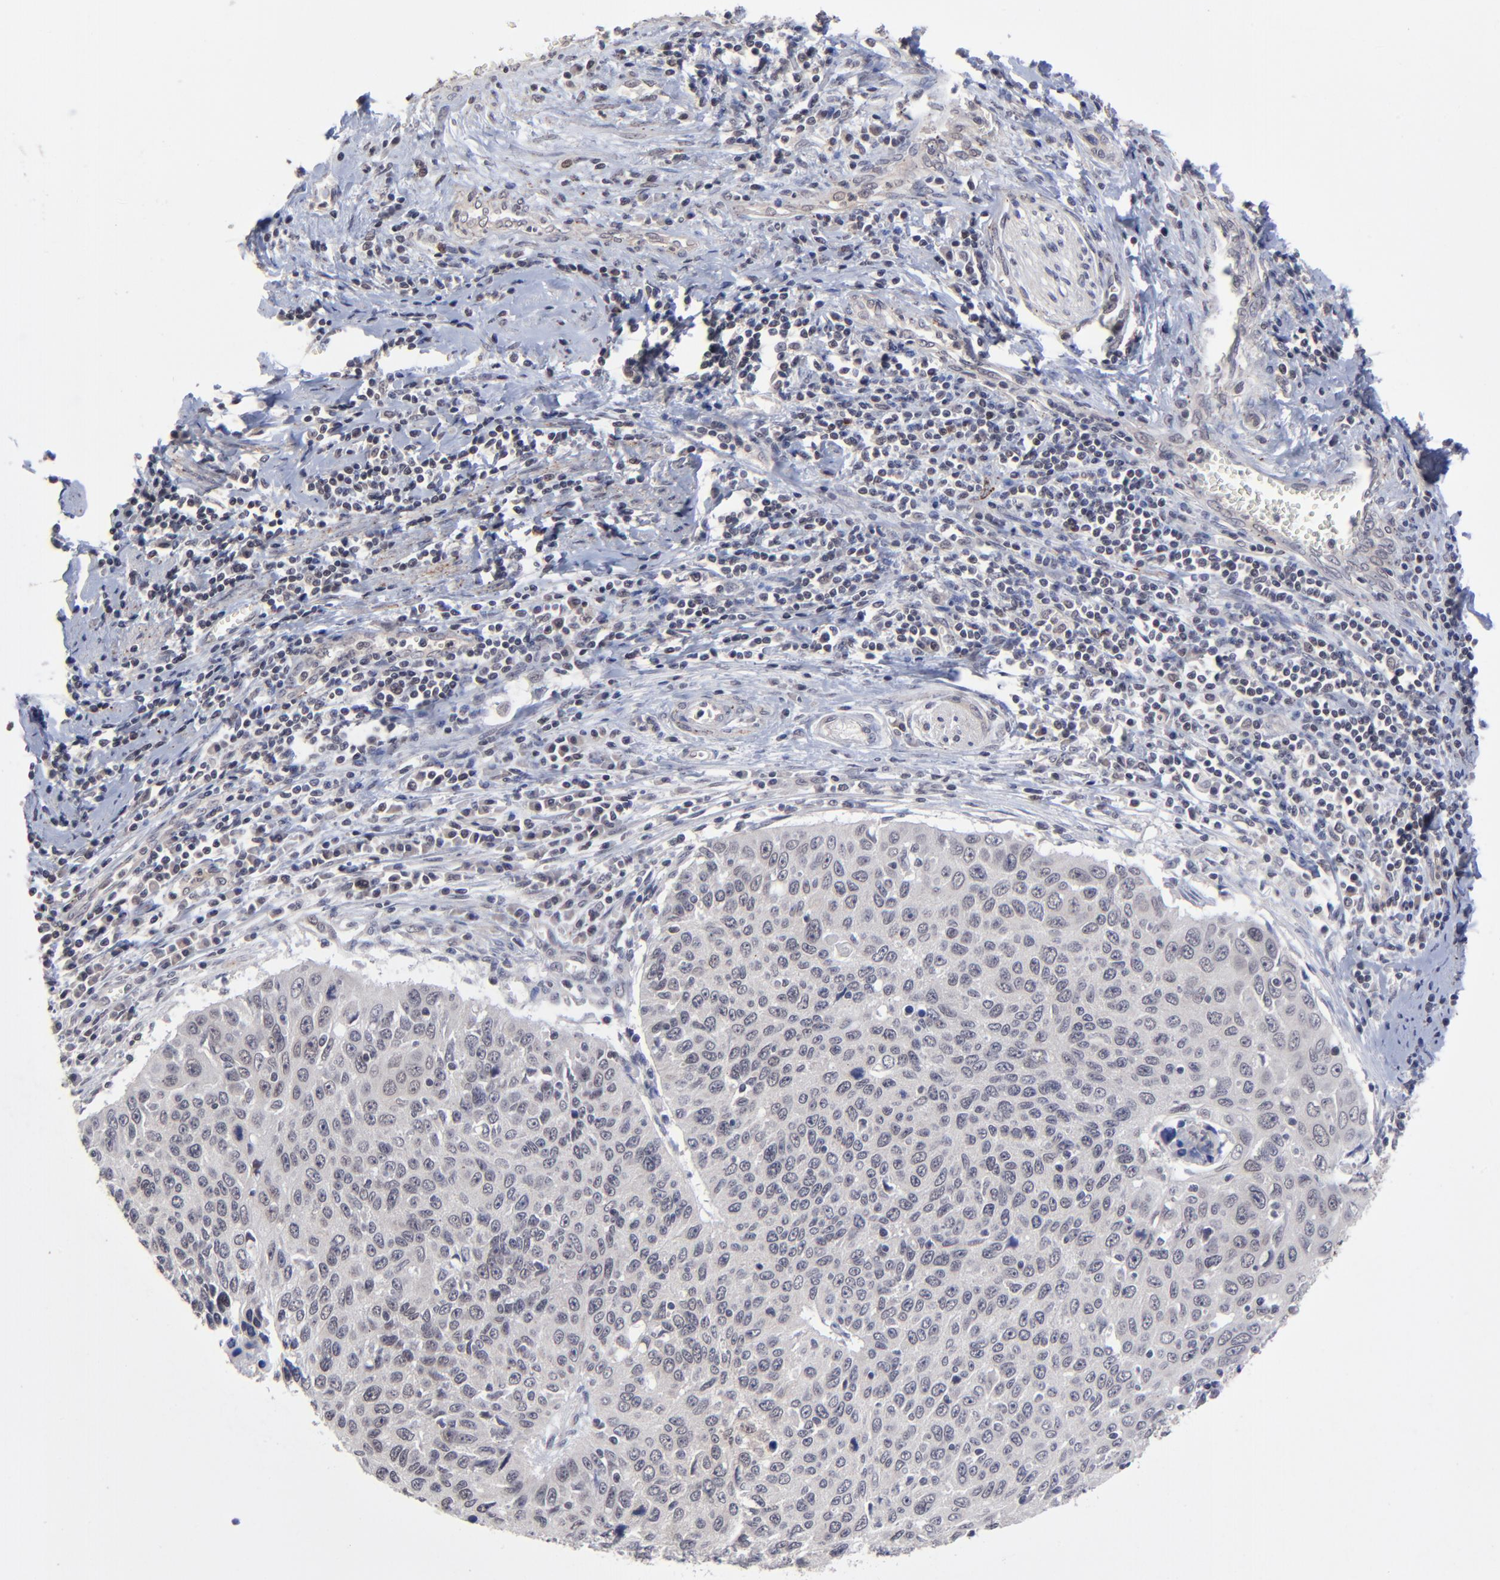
{"staining": {"intensity": "negative", "quantity": "none", "location": "none"}, "tissue": "cervical cancer", "cell_type": "Tumor cells", "image_type": "cancer", "snomed": [{"axis": "morphology", "description": "Squamous cell carcinoma, NOS"}, {"axis": "topography", "description": "Cervix"}], "caption": "Immunohistochemical staining of squamous cell carcinoma (cervical) demonstrates no significant expression in tumor cells.", "gene": "ZNF419", "patient": {"sex": "female", "age": 53}}